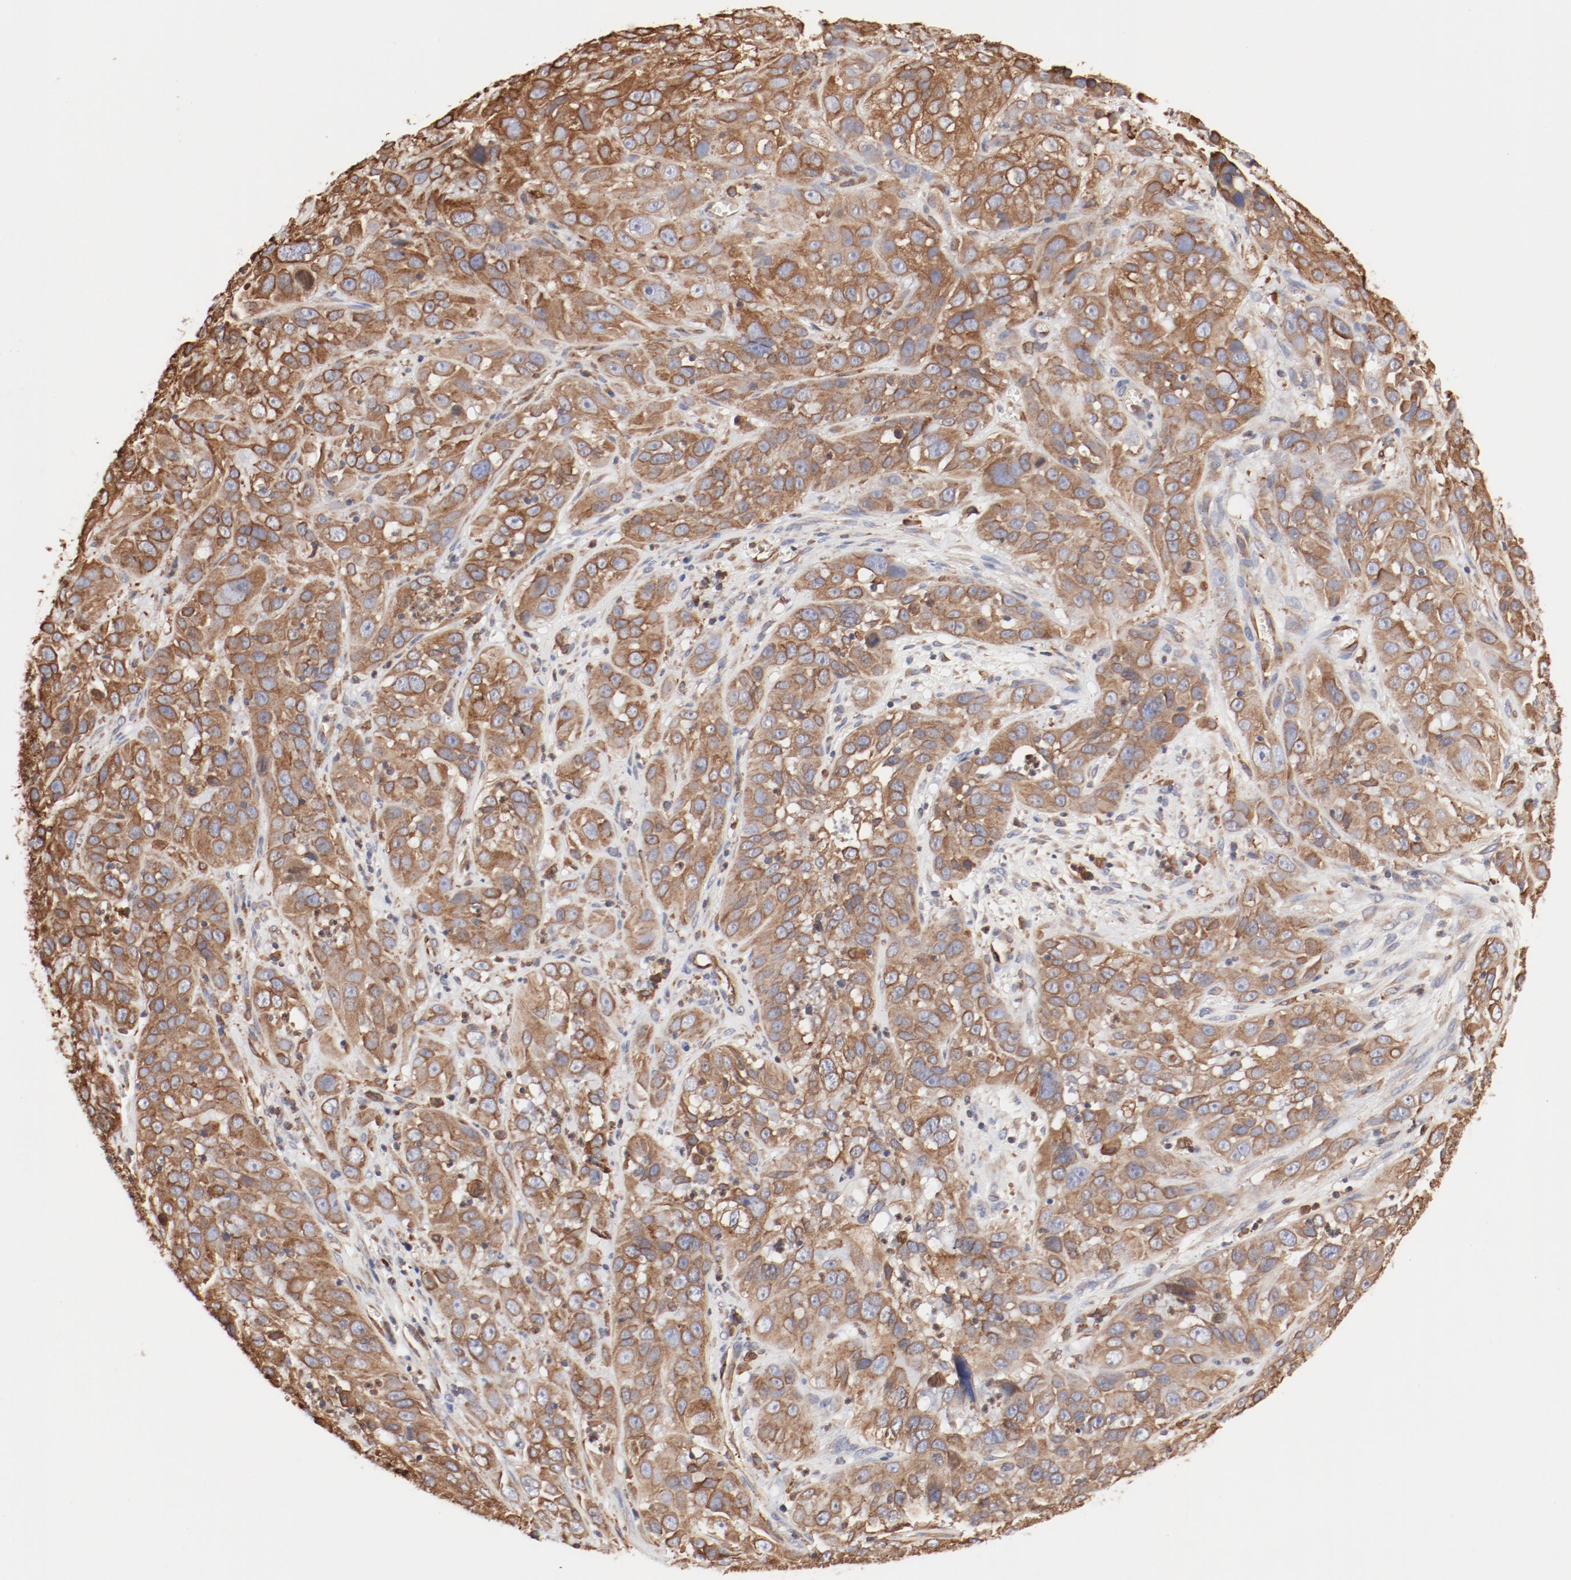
{"staining": {"intensity": "moderate", "quantity": ">75%", "location": "cytoplasmic/membranous"}, "tissue": "cervical cancer", "cell_type": "Tumor cells", "image_type": "cancer", "snomed": [{"axis": "morphology", "description": "Squamous cell carcinoma, NOS"}, {"axis": "topography", "description": "Cervix"}], "caption": "Squamous cell carcinoma (cervical) stained with a protein marker demonstrates moderate staining in tumor cells.", "gene": "BCAP31", "patient": {"sex": "female", "age": 32}}